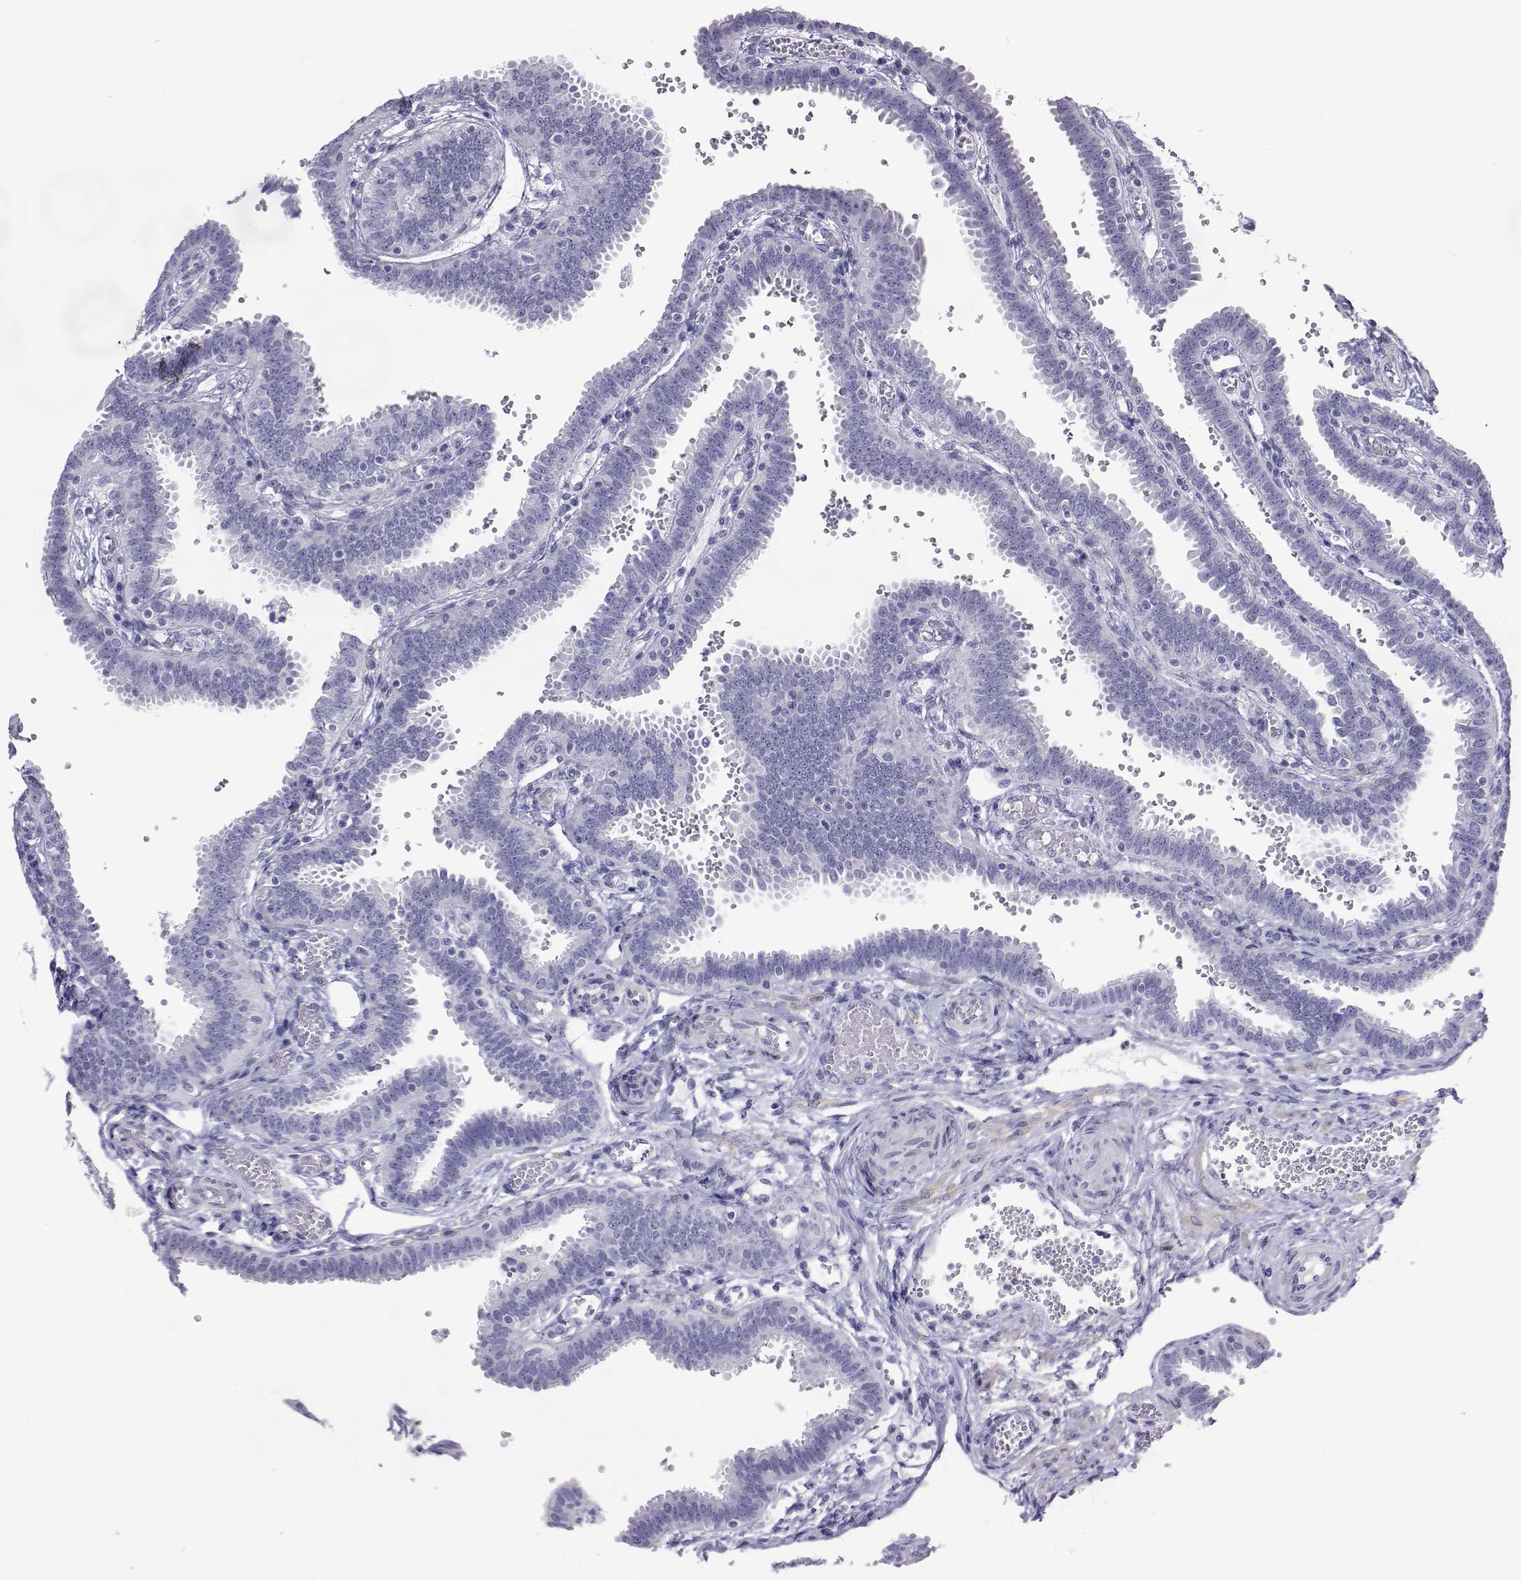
{"staining": {"intensity": "negative", "quantity": "none", "location": "none"}, "tissue": "fallopian tube", "cell_type": "Glandular cells", "image_type": "normal", "snomed": [{"axis": "morphology", "description": "Normal tissue, NOS"}, {"axis": "topography", "description": "Fallopian tube"}], "caption": "High magnification brightfield microscopy of benign fallopian tube stained with DAB (brown) and counterstained with hematoxylin (blue): glandular cells show no significant expression.", "gene": "PLIN4", "patient": {"sex": "female", "age": 37}}